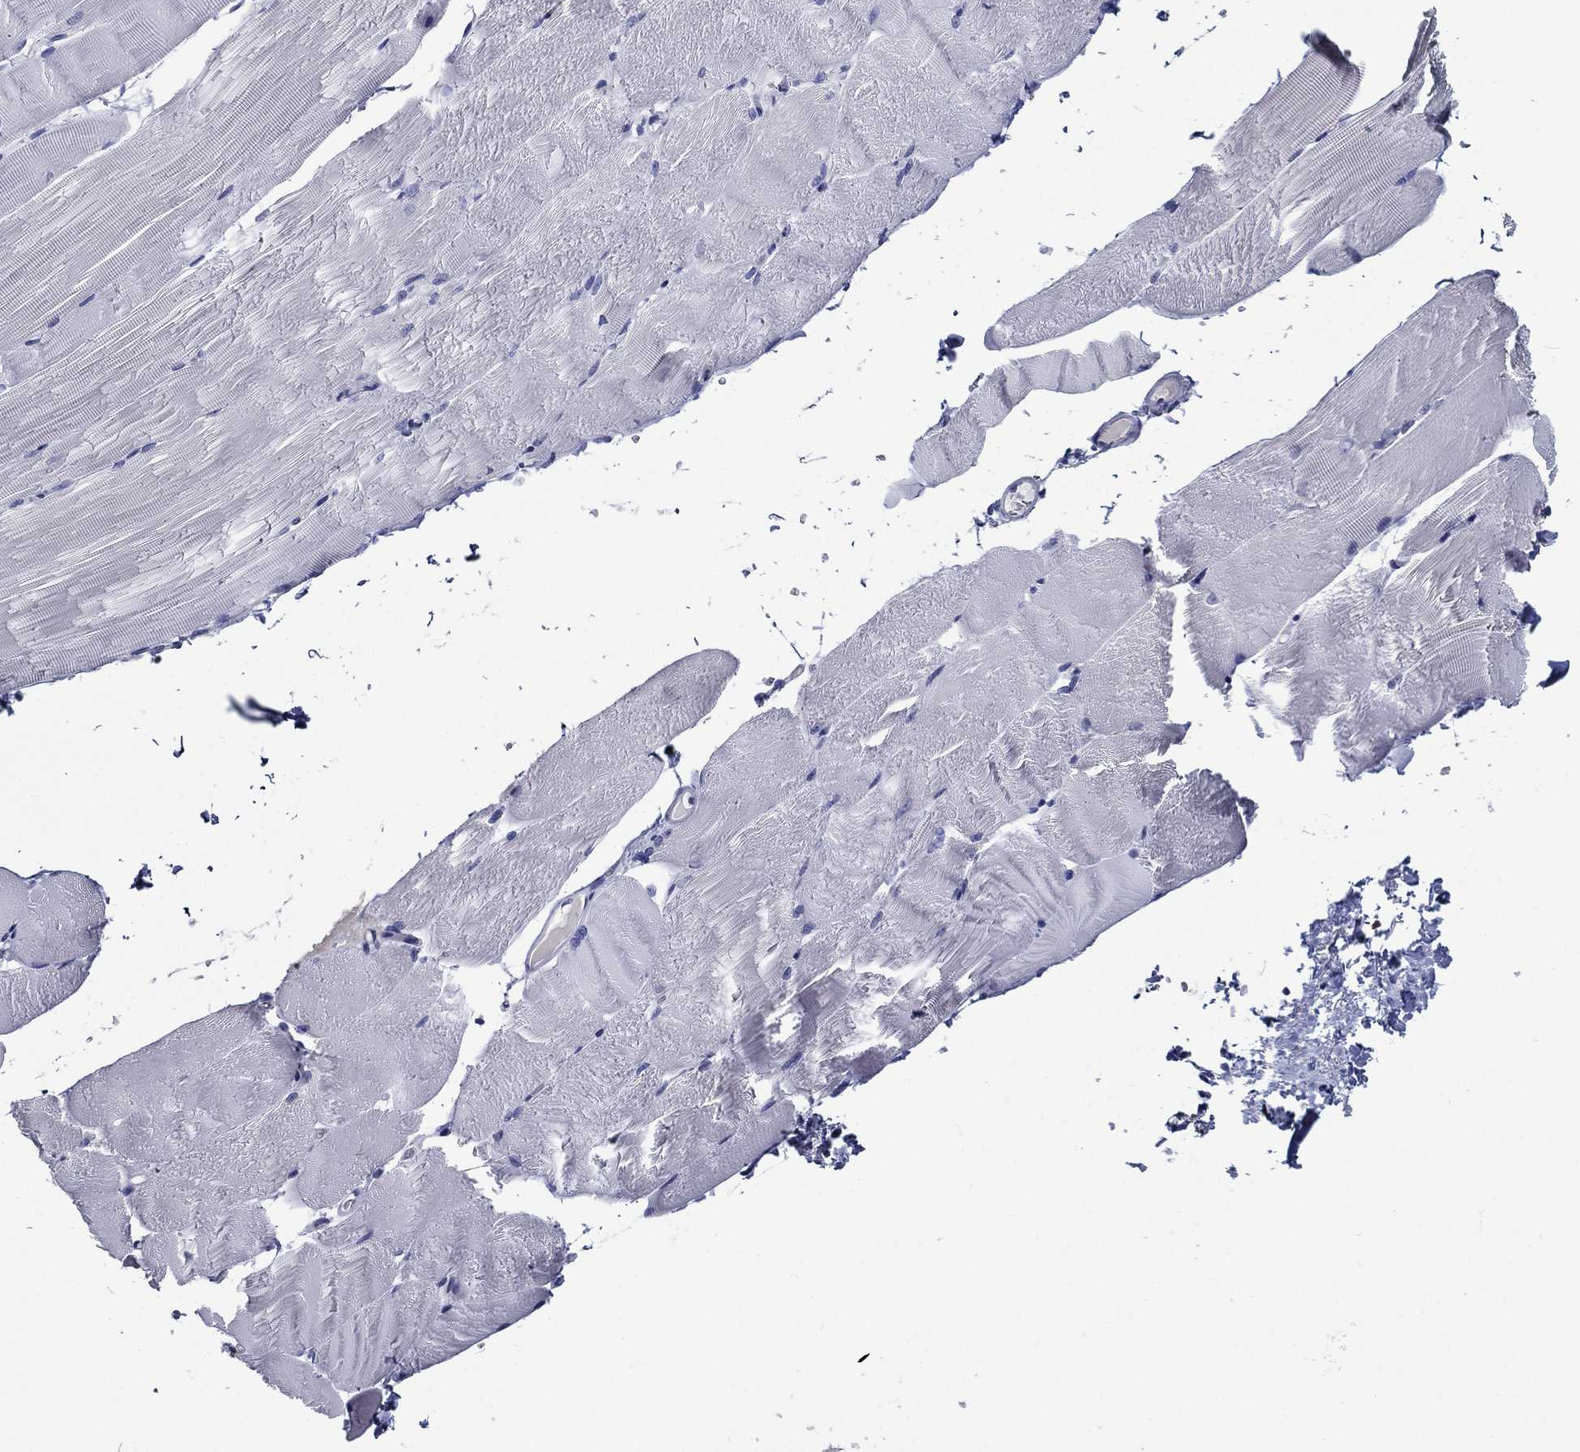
{"staining": {"intensity": "negative", "quantity": "none", "location": "none"}, "tissue": "skeletal muscle", "cell_type": "Myocytes", "image_type": "normal", "snomed": [{"axis": "morphology", "description": "Normal tissue, NOS"}, {"axis": "topography", "description": "Skeletal muscle"}], "caption": "This is a photomicrograph of IHC staining of unremarkable skeletal muscle, which shows no staining in myocytes.", "gene": "ACE2", "patient": {"sex": "female", "age": 37}}